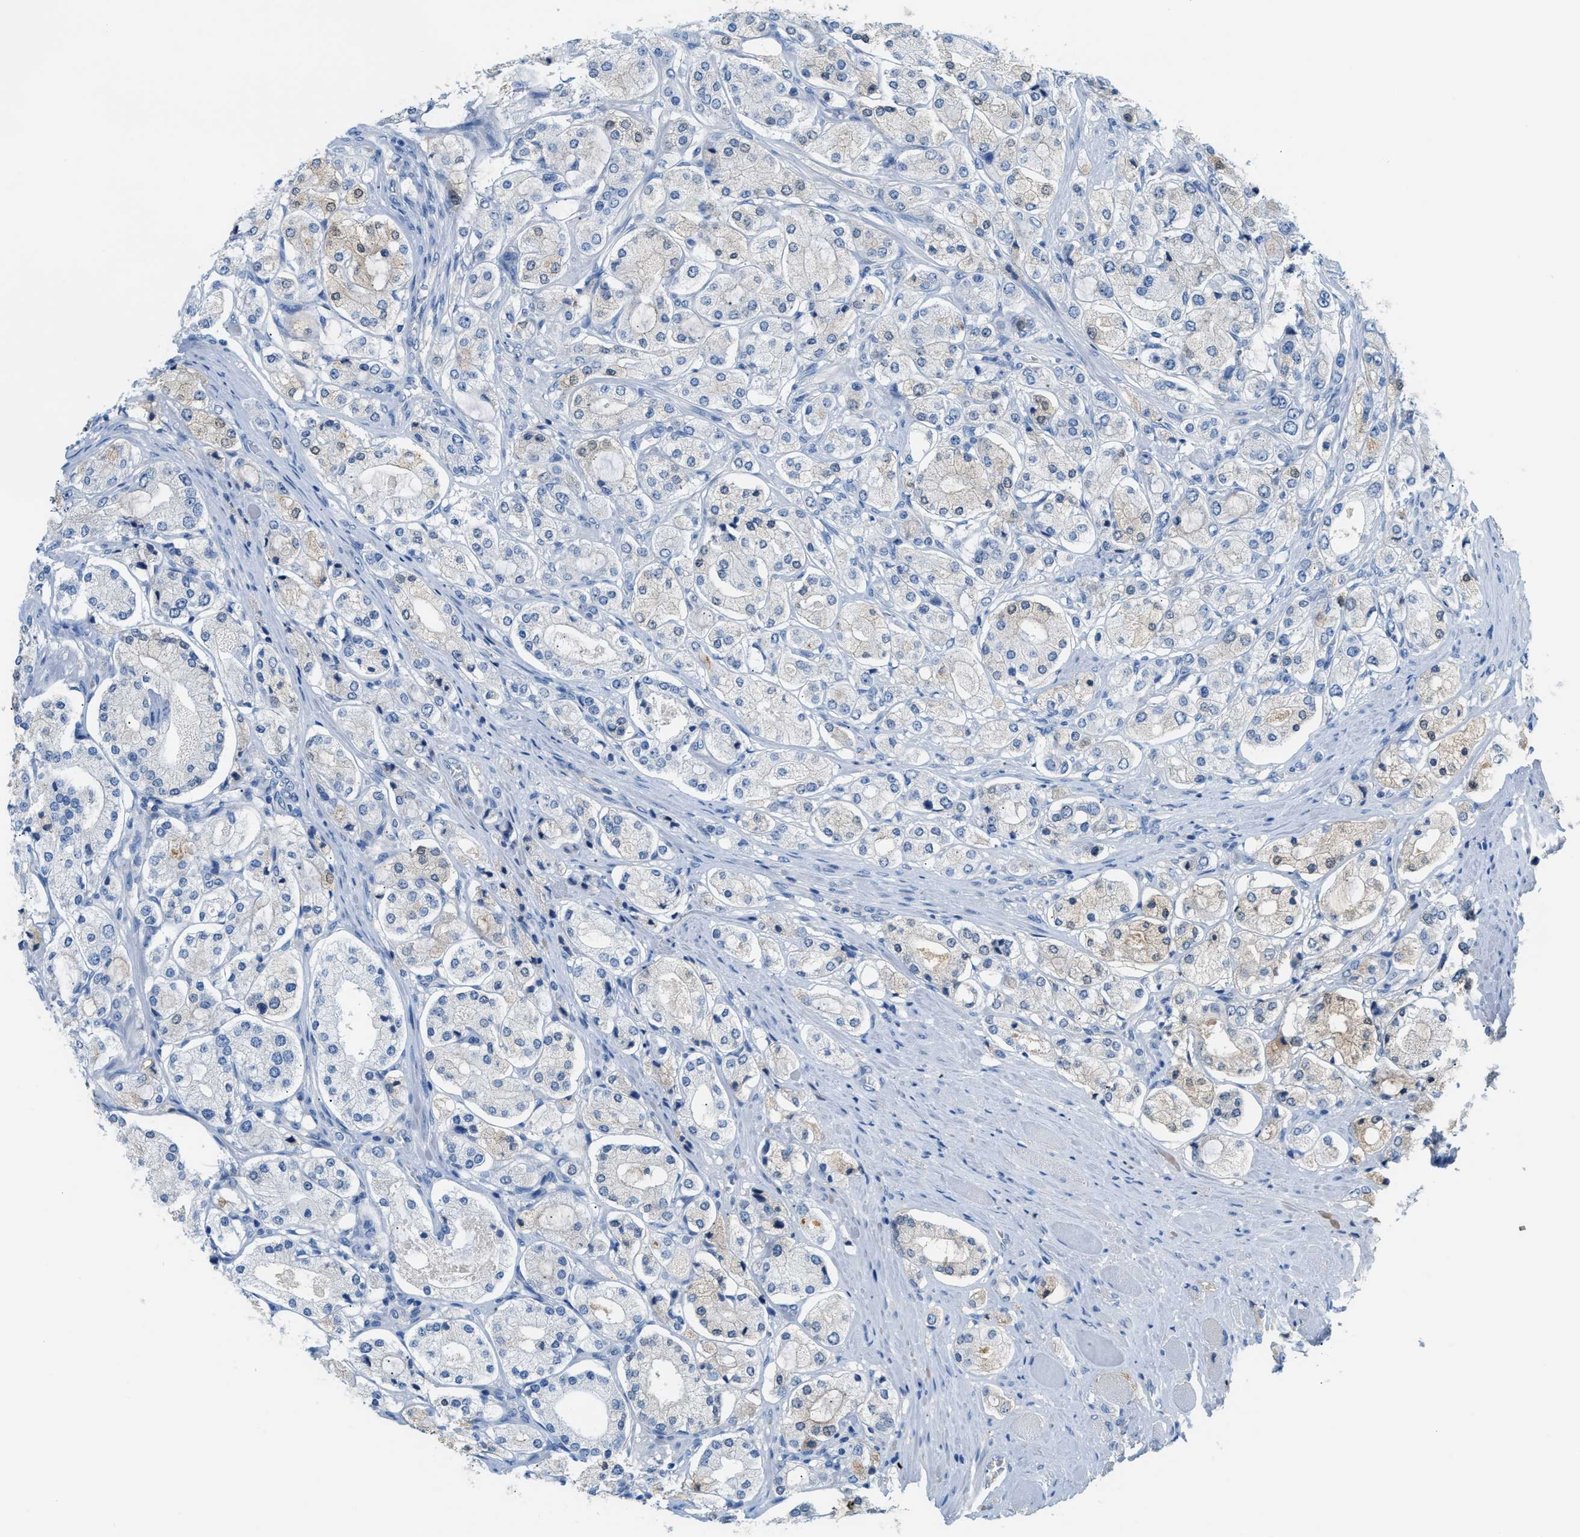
{"staining": {"intensity": "negative", "quantity": "none", "location": "none"}, "tissue": "prostate cancer", "cell_type": "Tumor cells", "image_type": "cancer", "snomed": [{"axis": "morphology", "description": "Adenocarcinoma, High grade"}, {"axis": "topography", "description": "Prostate"}], "caption": "The histopathology image shows no significant expression in tumor cells of prostate cancer (adenocarcinoma (high-grade)).", "gene": "CFI", "patient": {"sex": "male", "age": 65}}